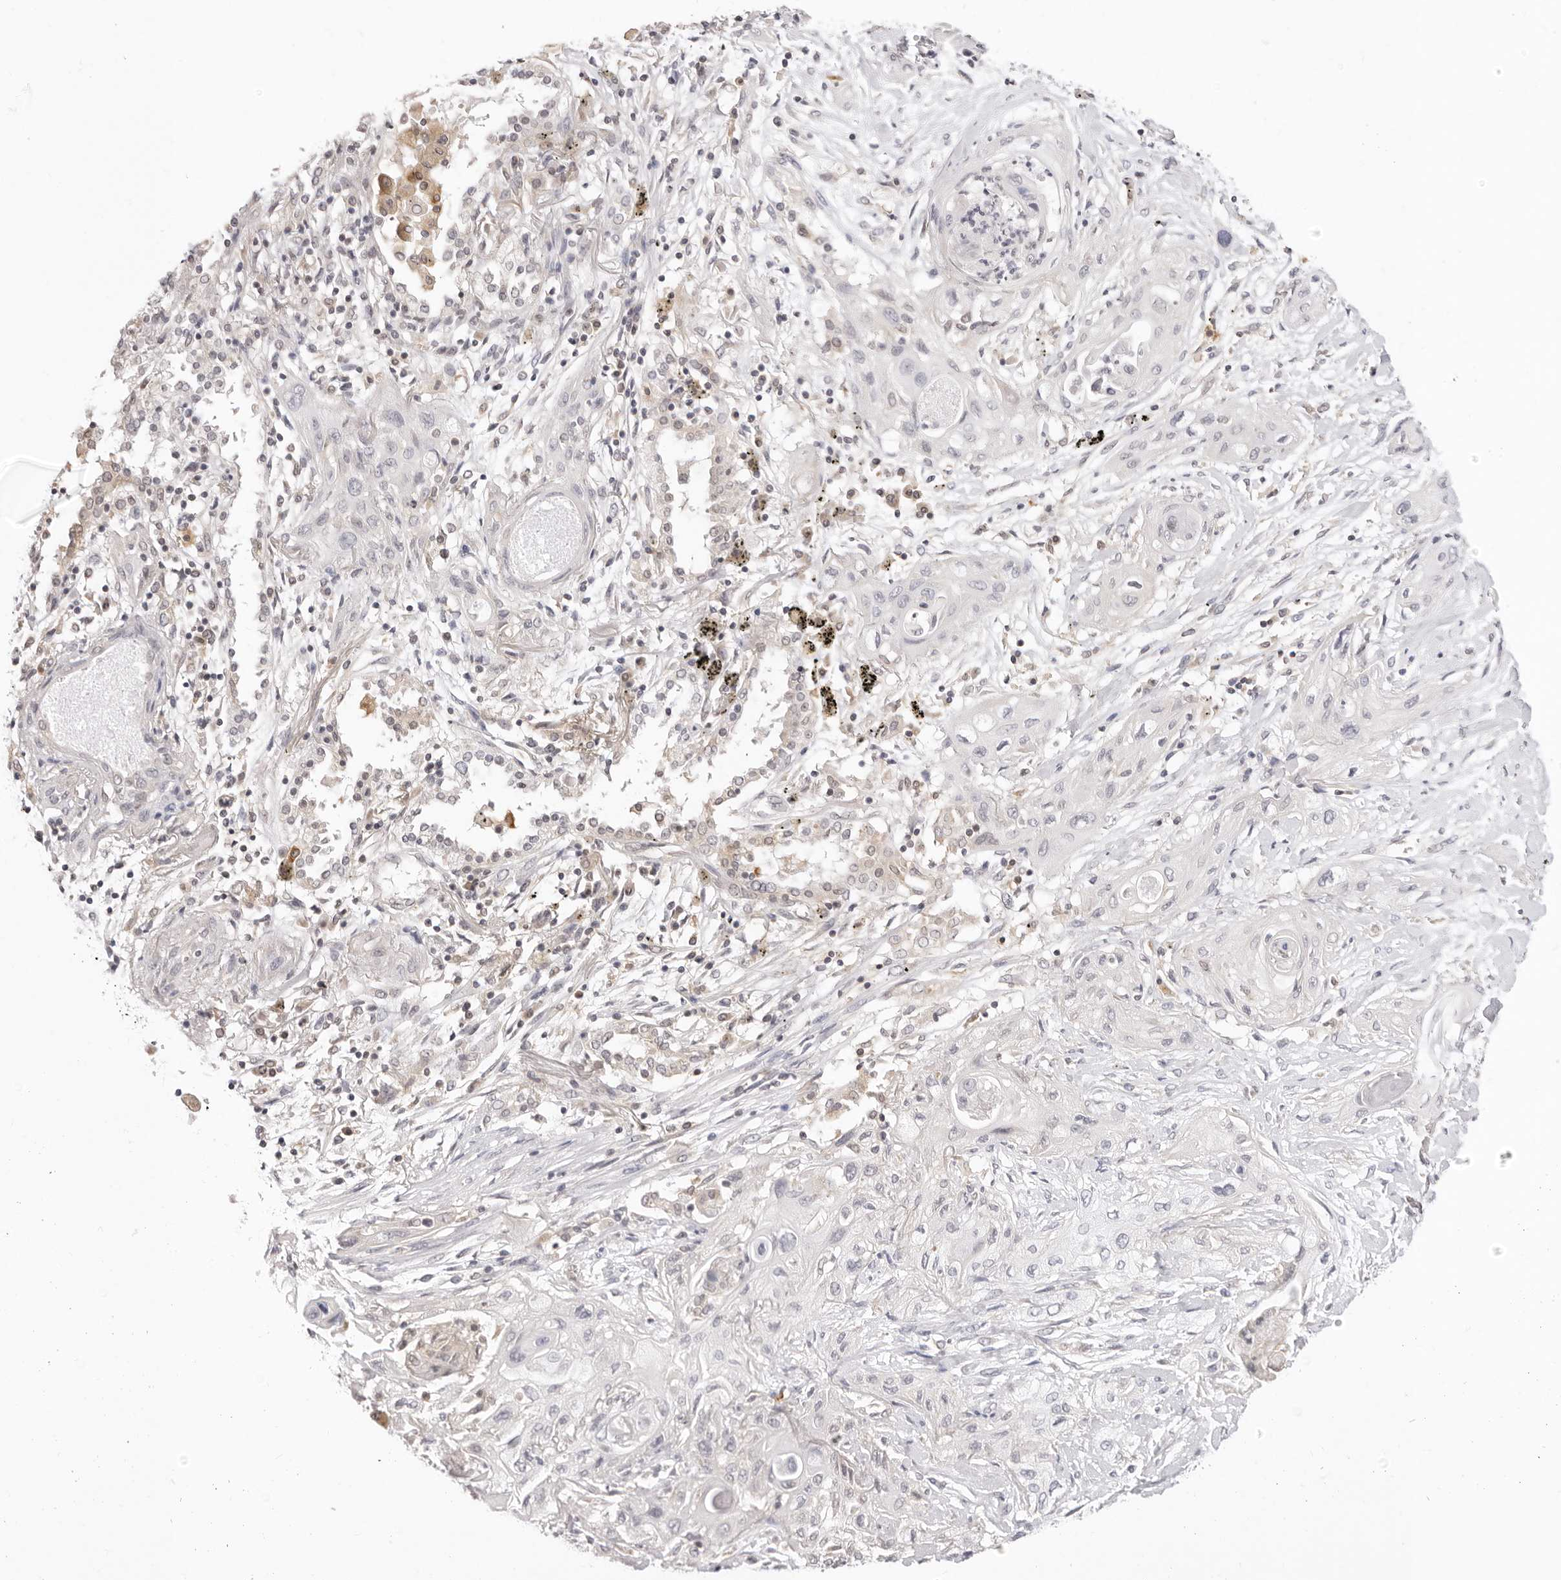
{"staining": {"intensity": "negative", "quantity": "none", "location": "none"}, "tissue": "lung cancer", "cell_type": "Tumor cells", "image_type": "cancer", "snomed": [{"axis": "morphology", "description": "Squamous cell carcinoma, NOS"}, {"axis": "topography", "description": "Lung"}], "caption": "This is an immunohistochemistry (IHC) image of squamous cell carcinoma (lung). There is no positivity in tumor cells.", "gene": "FDPS", "patient": {"sex": "female", "age": 47}}